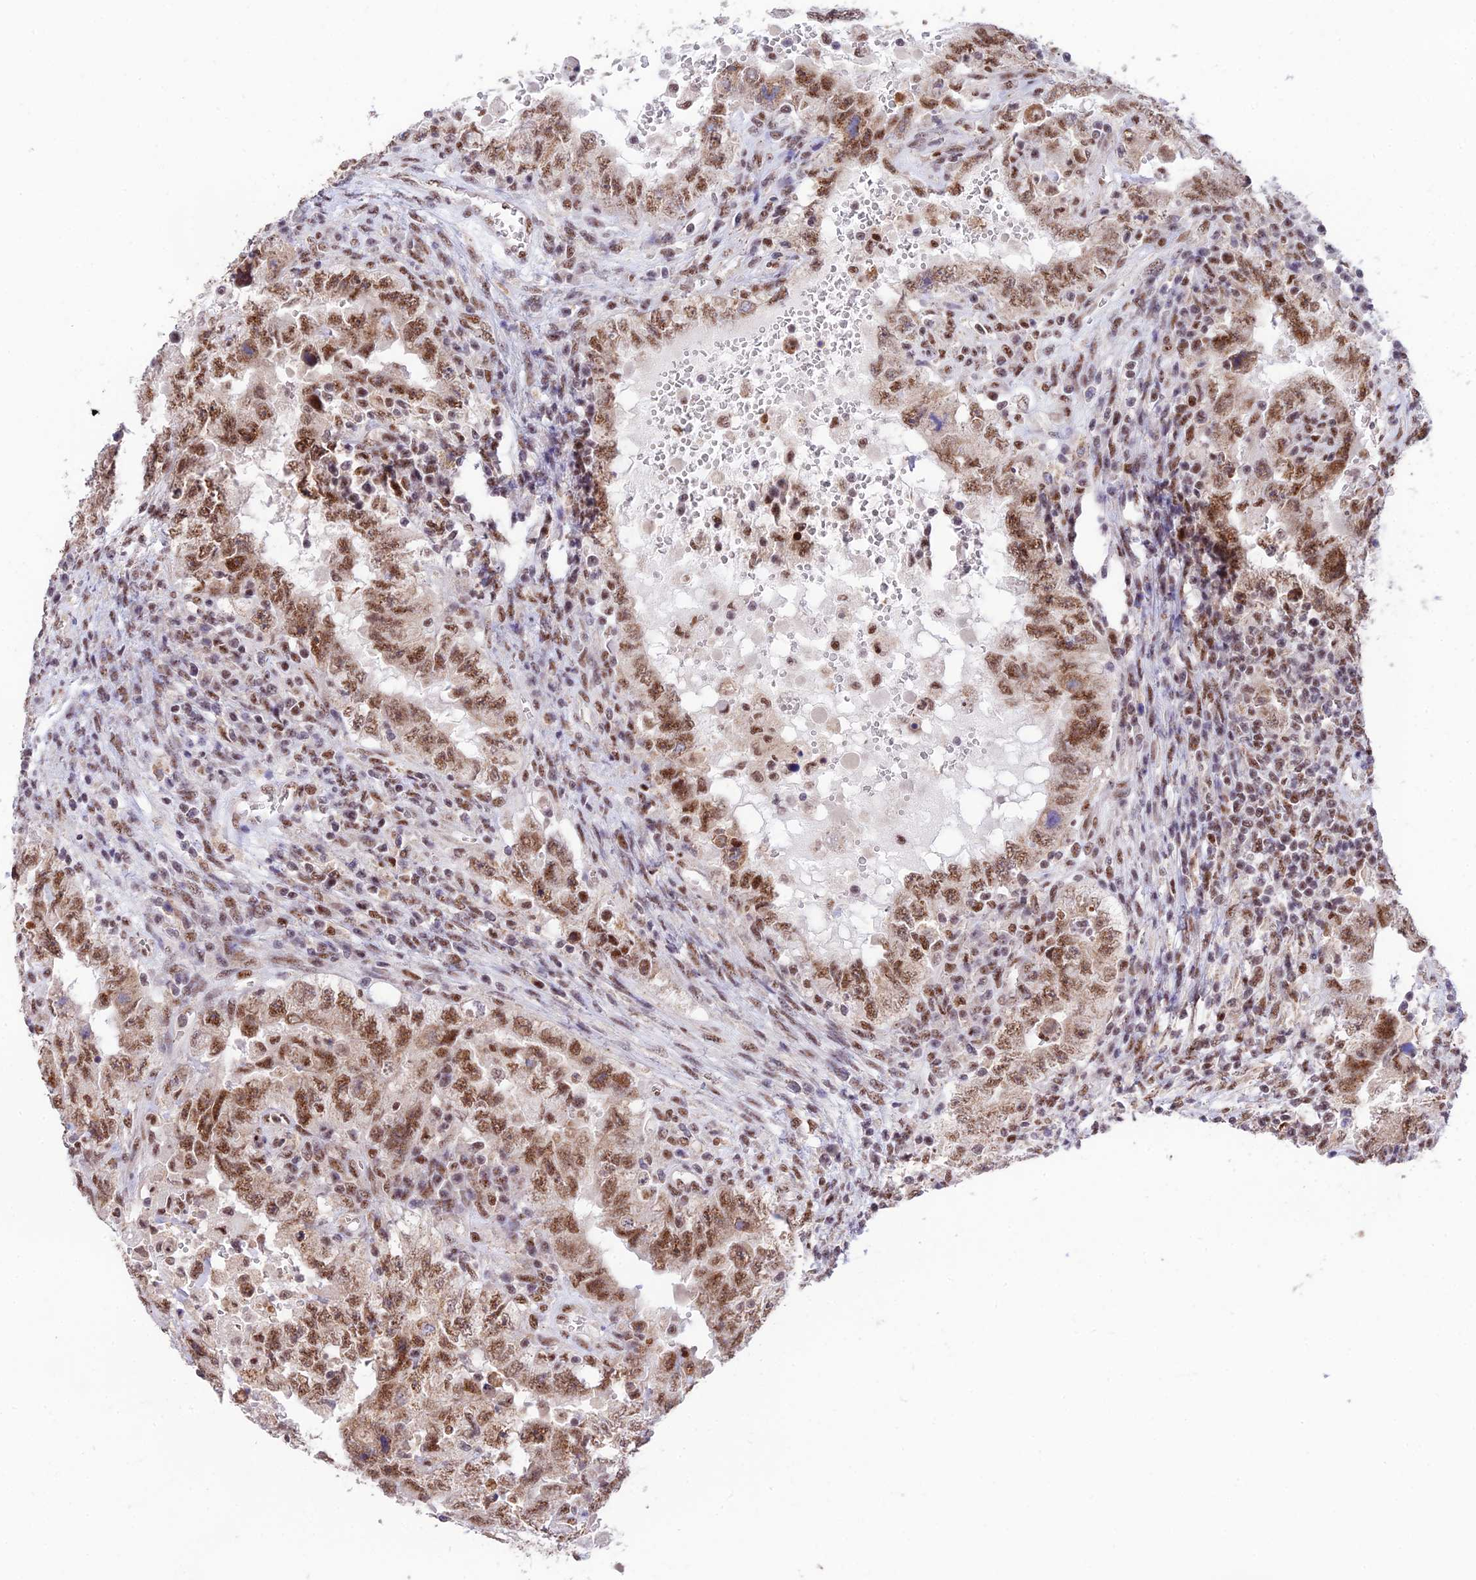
{"staining": {"intensity": "moderate", "quantity": ">75%", "location": "nuclear"}, "tissue": "testis cancer", "cell_type": "Tumor cells", "image_type": "cancer", "snomed": [{"axis": "morphology", "description": "Carcinoma, Embryonal, NOS"}, {"axis": "topography", "description": "Testis"}], "caption": "Testis cancer (embryonal carcinoma) stained for a protein (brown) displays moderate nuclear positive staining in approximately >75% of tumor cells.", "gene": "THOC7", "patient": {"sex": "male", "age": 26}}